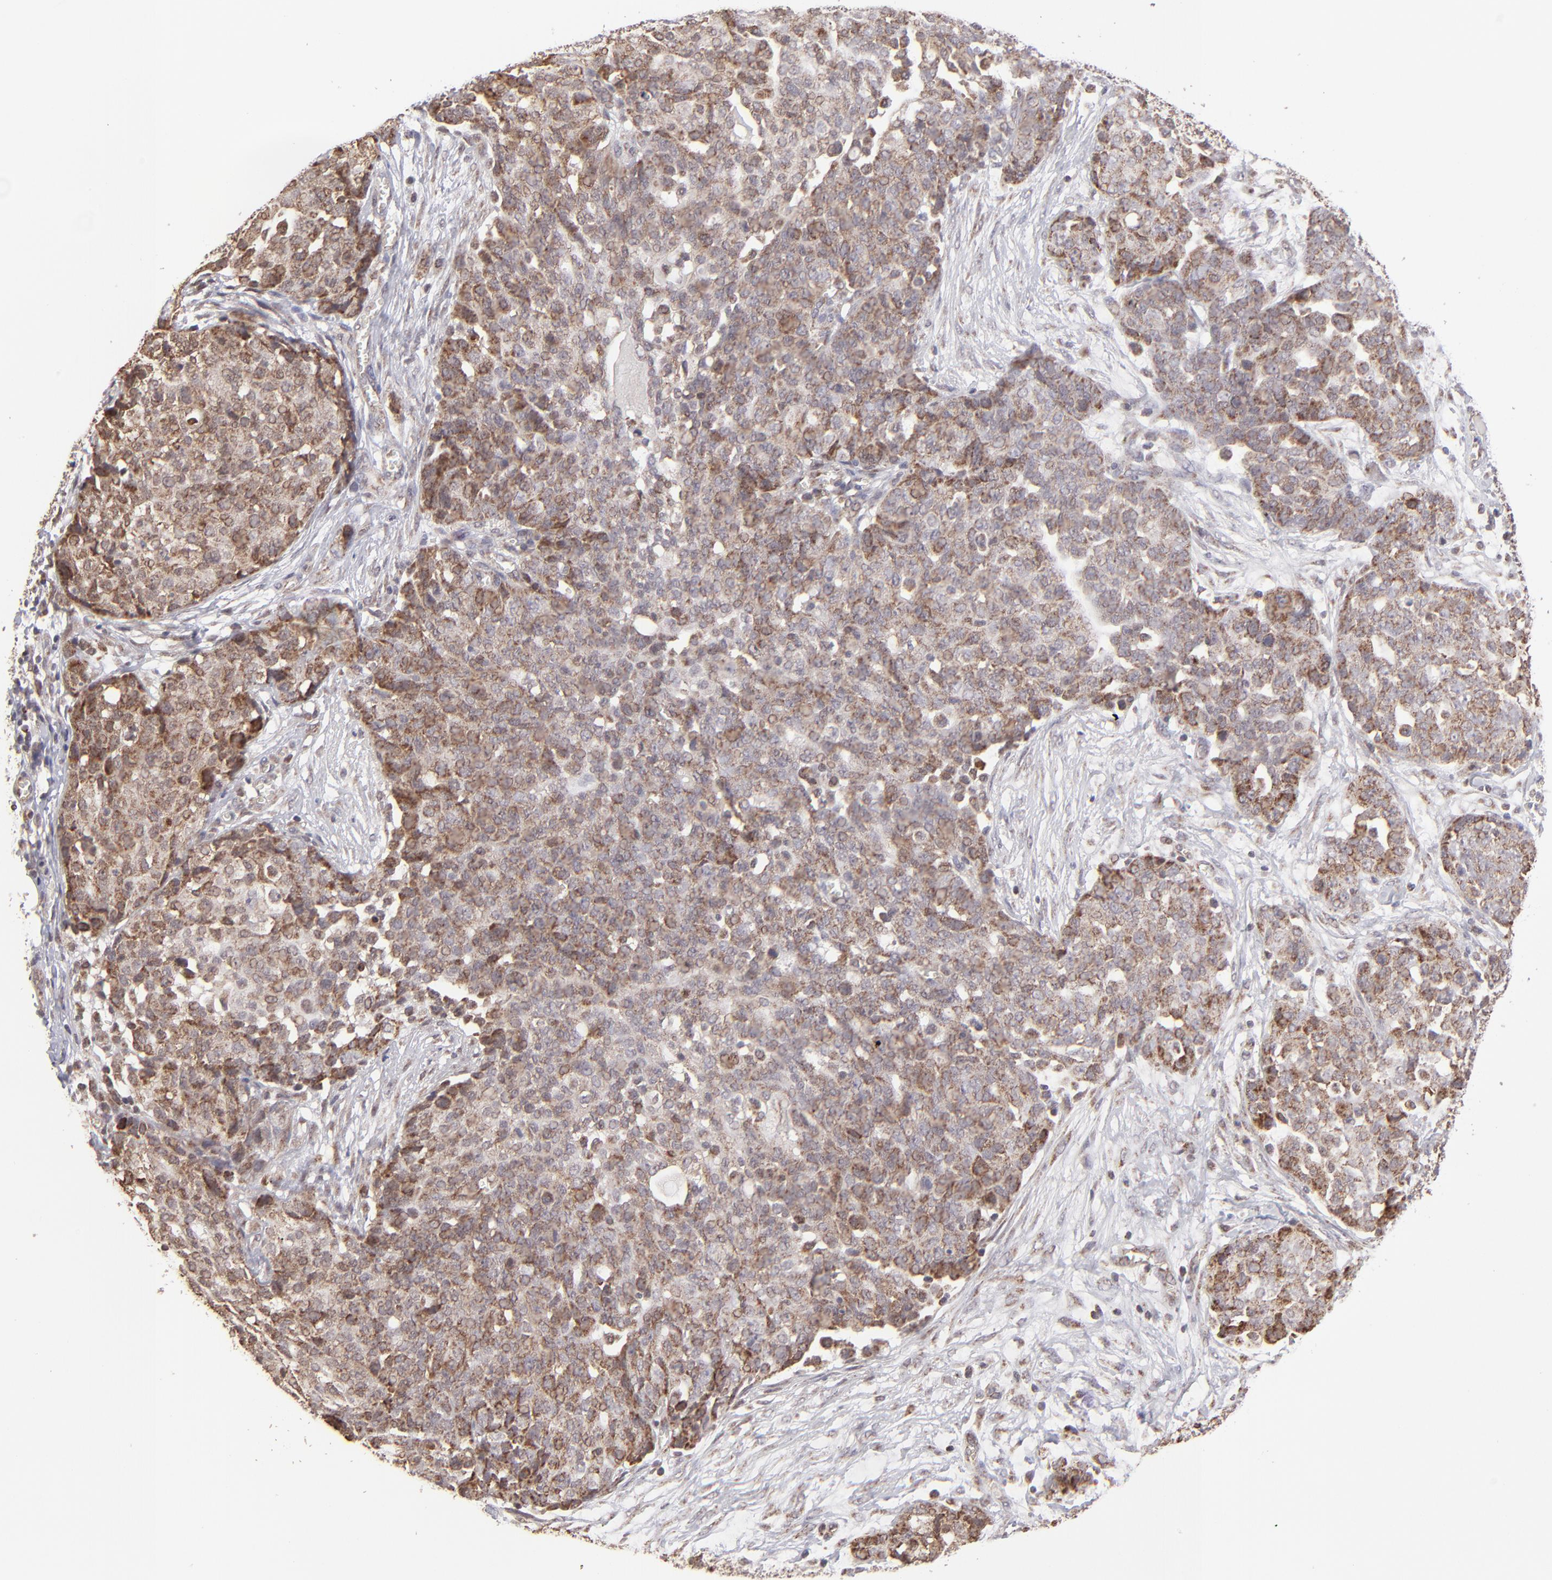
{"staining": {"intensity": "moderate", "quantity": "<25%", "location": "cytoplasmic/membranous"}, "tissue": "ovarian cancer", "cell_type": "Tumor cells", "image_type": "cancer", "snomed": [{"axis": "morphology", "description": "Cystadenocarcinoma, serous, NOS"}, {"axis": "topography", "description": "Soft tissue"}, {"axis": "topography", "description": "Ovary"}], "caption": "Immunohistochemistry staining of ovarian serous cystadenocarcinoma, which exhibits low levels of moderate cytoplasmic/membranous positivity in approximately <25% of tumor cells indicating moderate cytoplasmic/membranous protein staining. The staining was performed using DAB (3,3'-diaminobenzidine) (brown) for protein detection and nuclei were counterstained in hematoxylin (blue).", "gene": "SLC15A1", "patient": {"sex": "female", "age": 57}}